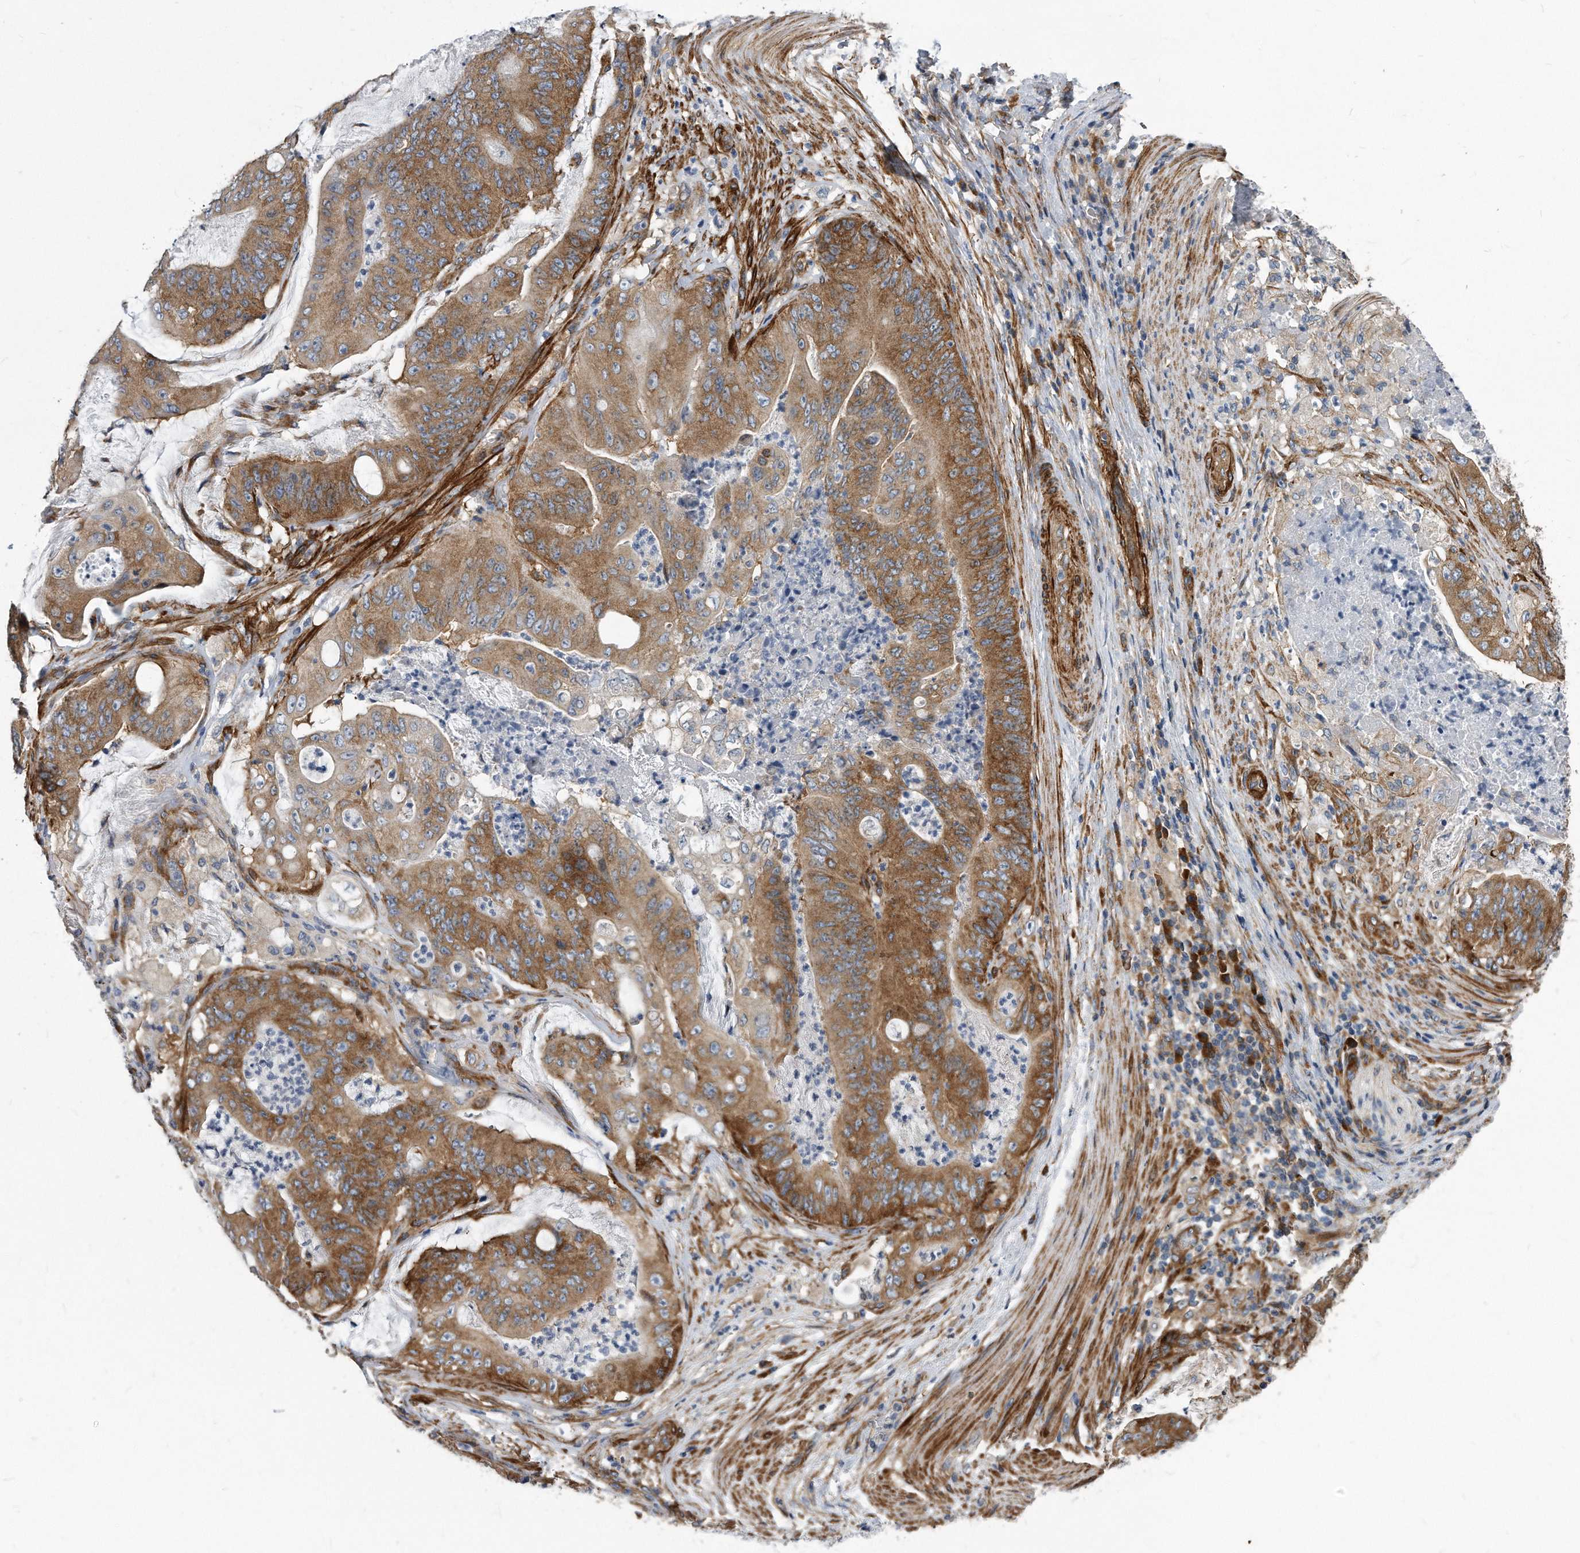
{"staining": {"intensity": "moderate", "quantity": ">75%", "location": "cytoplasmic/membranous"}, "tissue": "stomach cancer", "cell_type": "Tumor cells", "image_type": "cancer", "snomed": [{"axis": "morphology", "description": "Adenocarcinoma, NOS"}, {"axis": "topography", "description": "Stomach"}], "caption": "Adenocarcinoma (stomach) stained with a brown dye reveals moderate cytoplasmic/membranous positive positivity in approximately >75% of tumor cells.", "gene": "EIF2B4", "patient": {"sex": "female", "age": 73}}